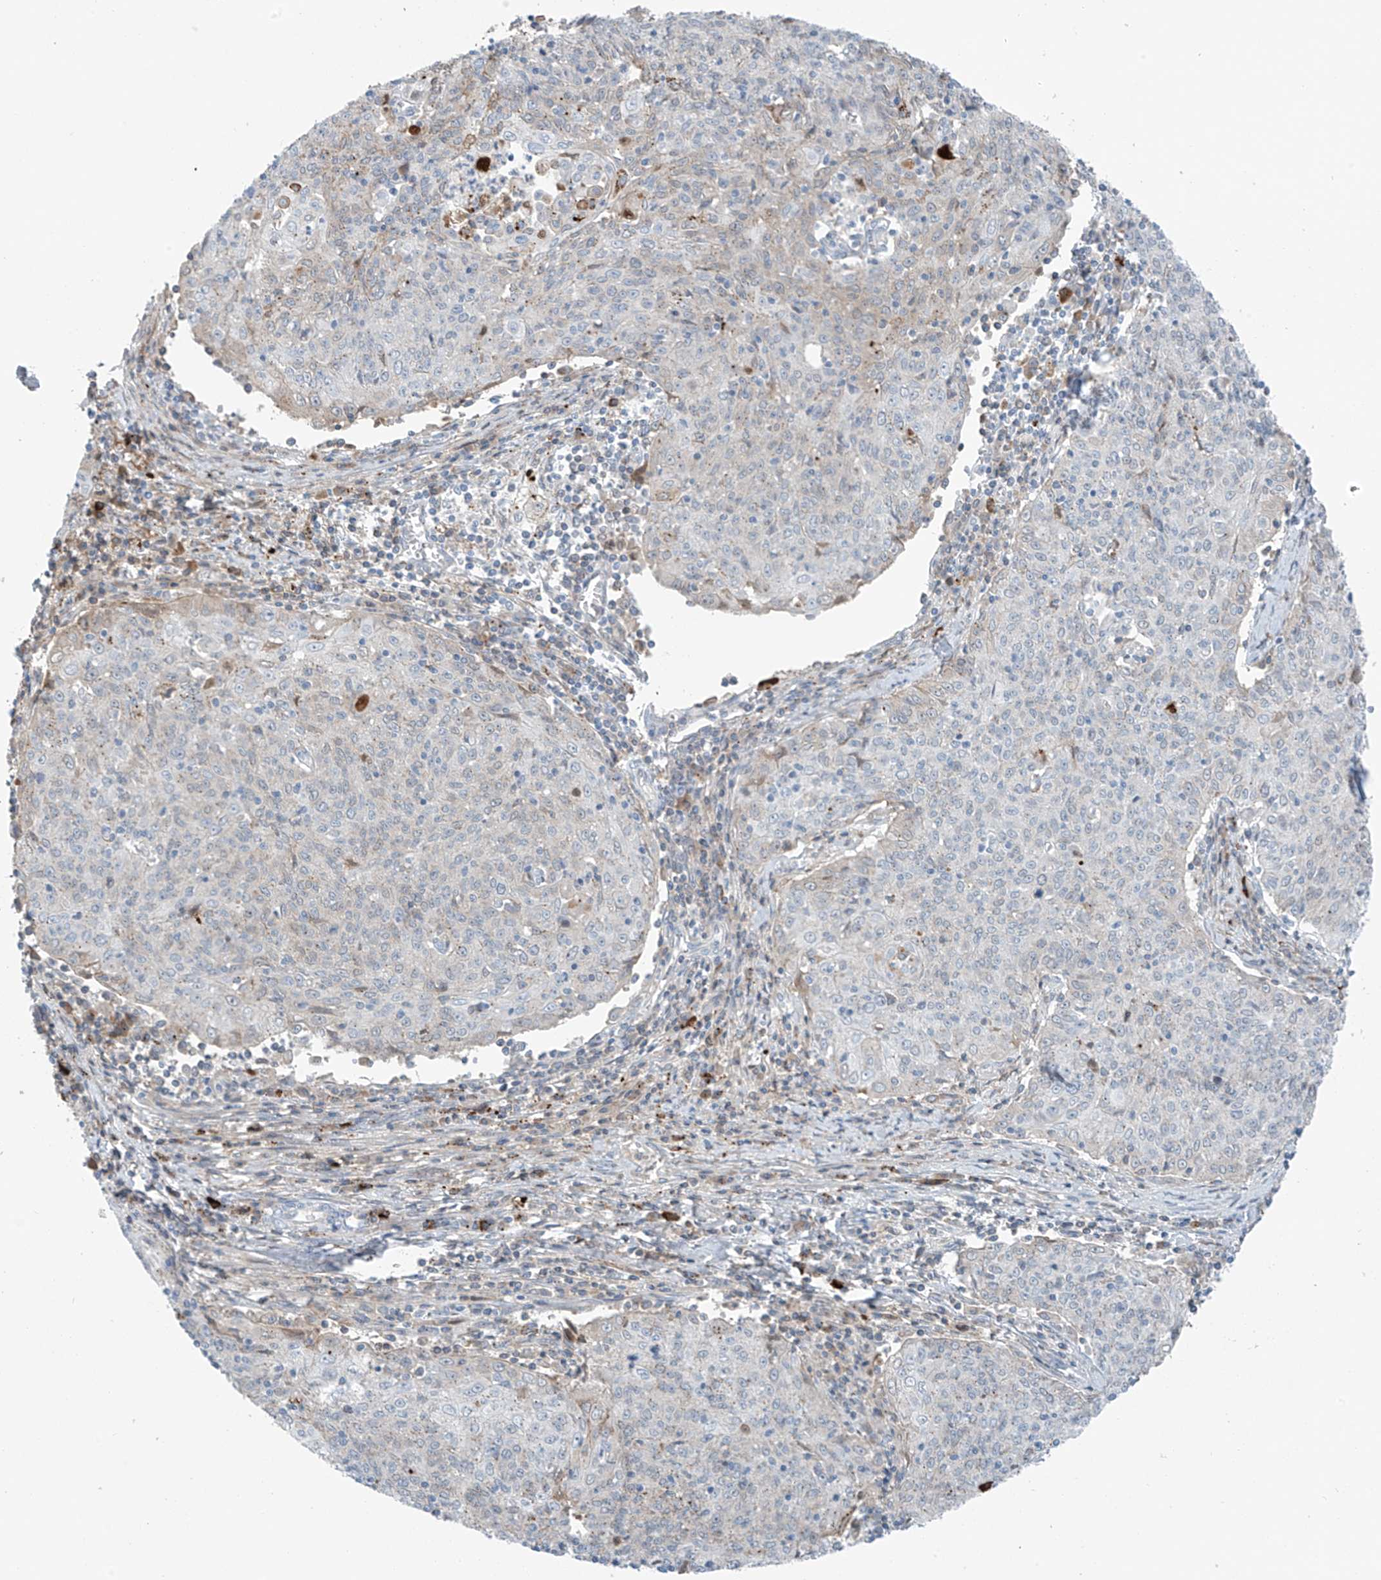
{"staining": {"intensity": "negative", "quantity": "none", "location": "none"}, "tissue": "cervical cancer", "cell_type": "Tumor cells", "image_type": "cancer", "snomed": [{"axis": "morphology", "description": "Squamous cell carcinoma, NOS"}, {"axis": "topography", "description": "Cervix"}], "caption": "Immunohistochemical staining of cervical cancer reveals no significant expression in tumor cells.", "gene": "ZNF793", "patient": {"sex": "female", "age": 48}}